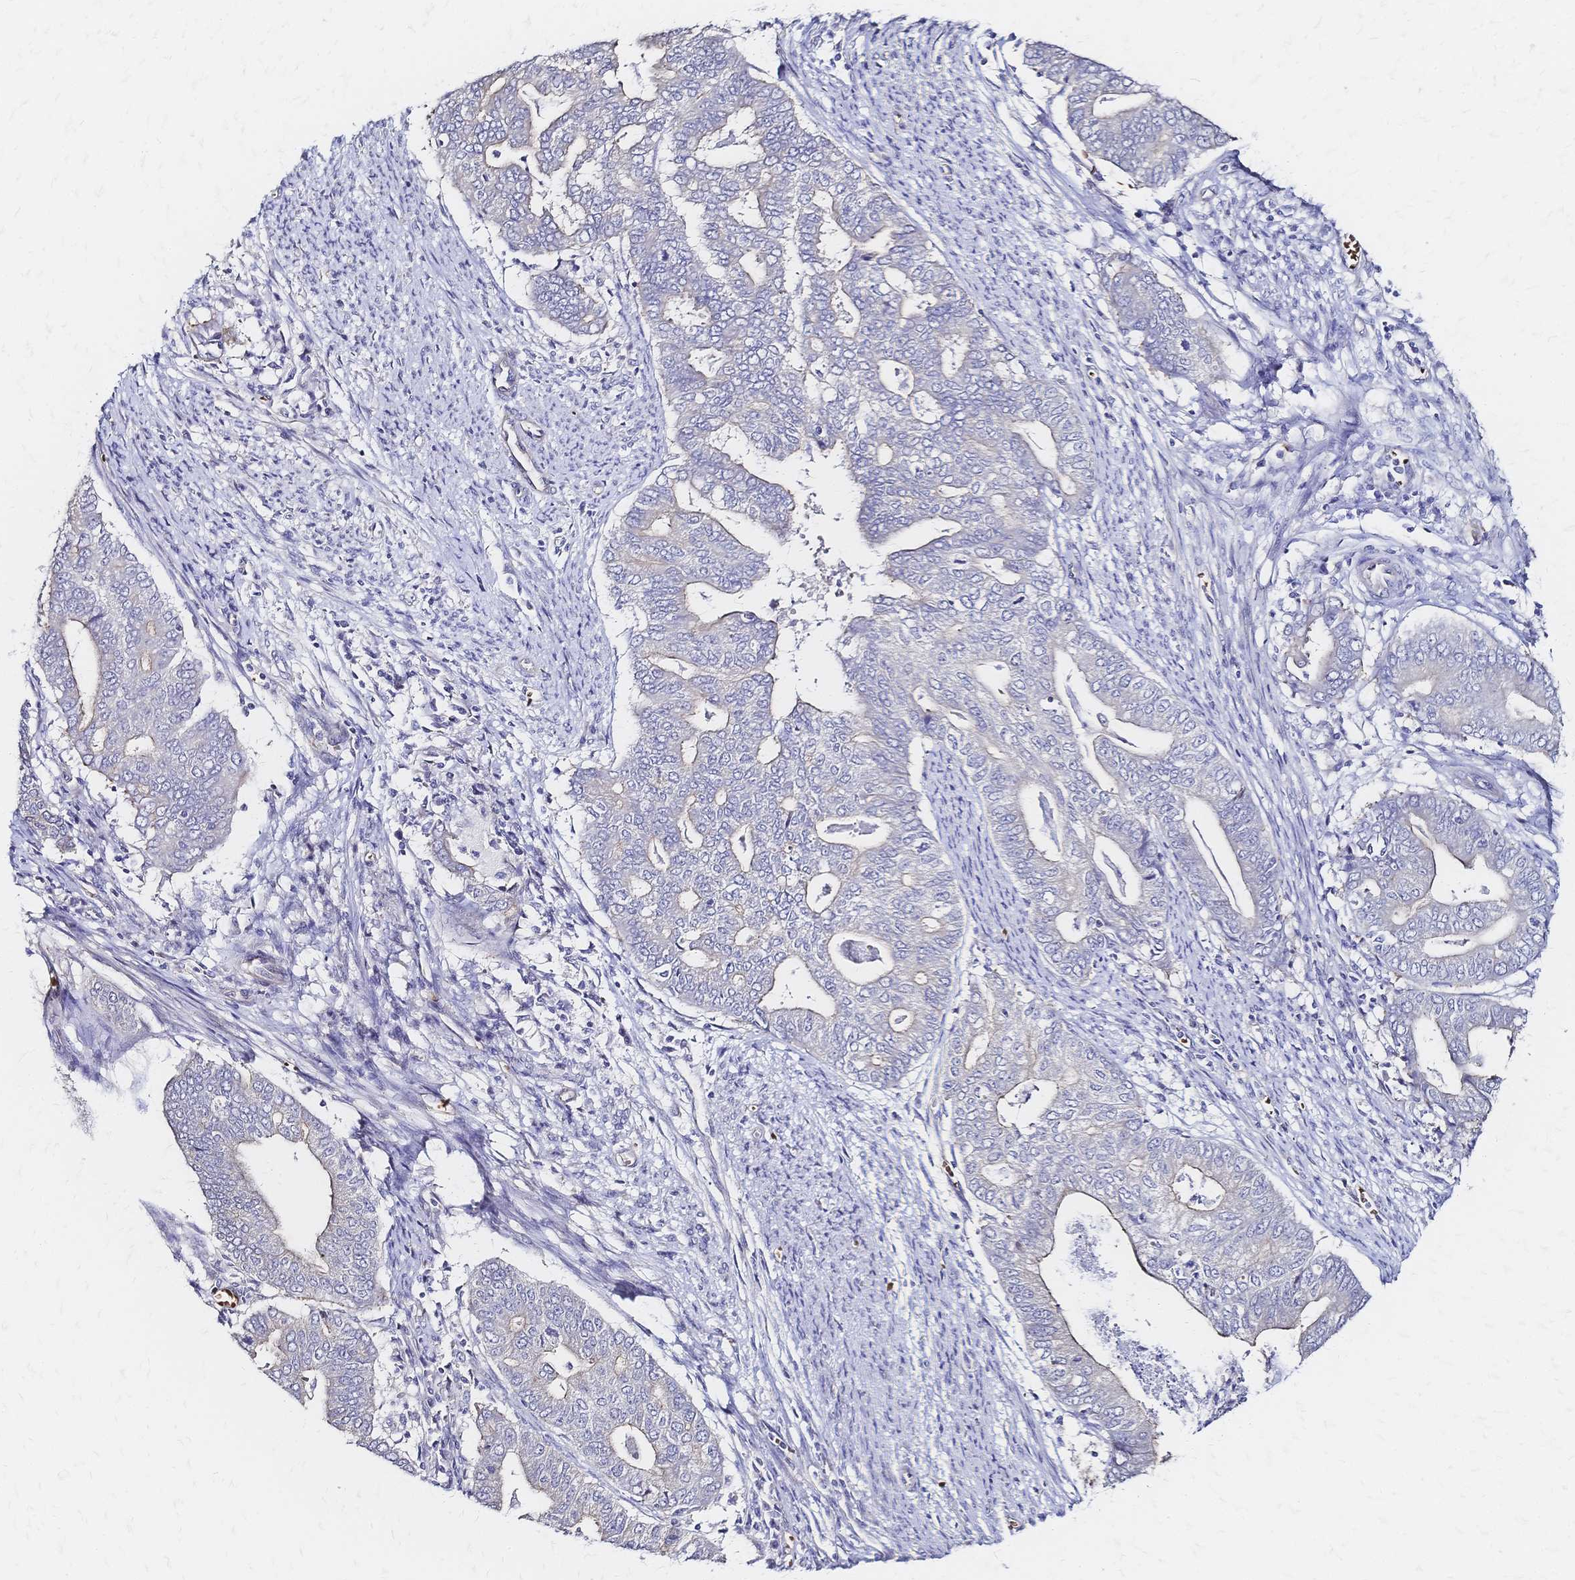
{"staining": {"intensity": "negative", "quantity": "none", "location": "none"}, "tissue": "endometrial cancer", "cell_type": "Tumor cells", "image_type": "cancer", "snomed": [{"axis": "morphology", "description": "Adenocarcinoma, NOS"}, {"axis": "topography", "description": "Endometrium"}], "caption": "IHC of endometrial adenocarcinoma shows no staining in tumor cells.", "gene": "SLC5A1", "patient": {"sex": "female", "age": 79}}